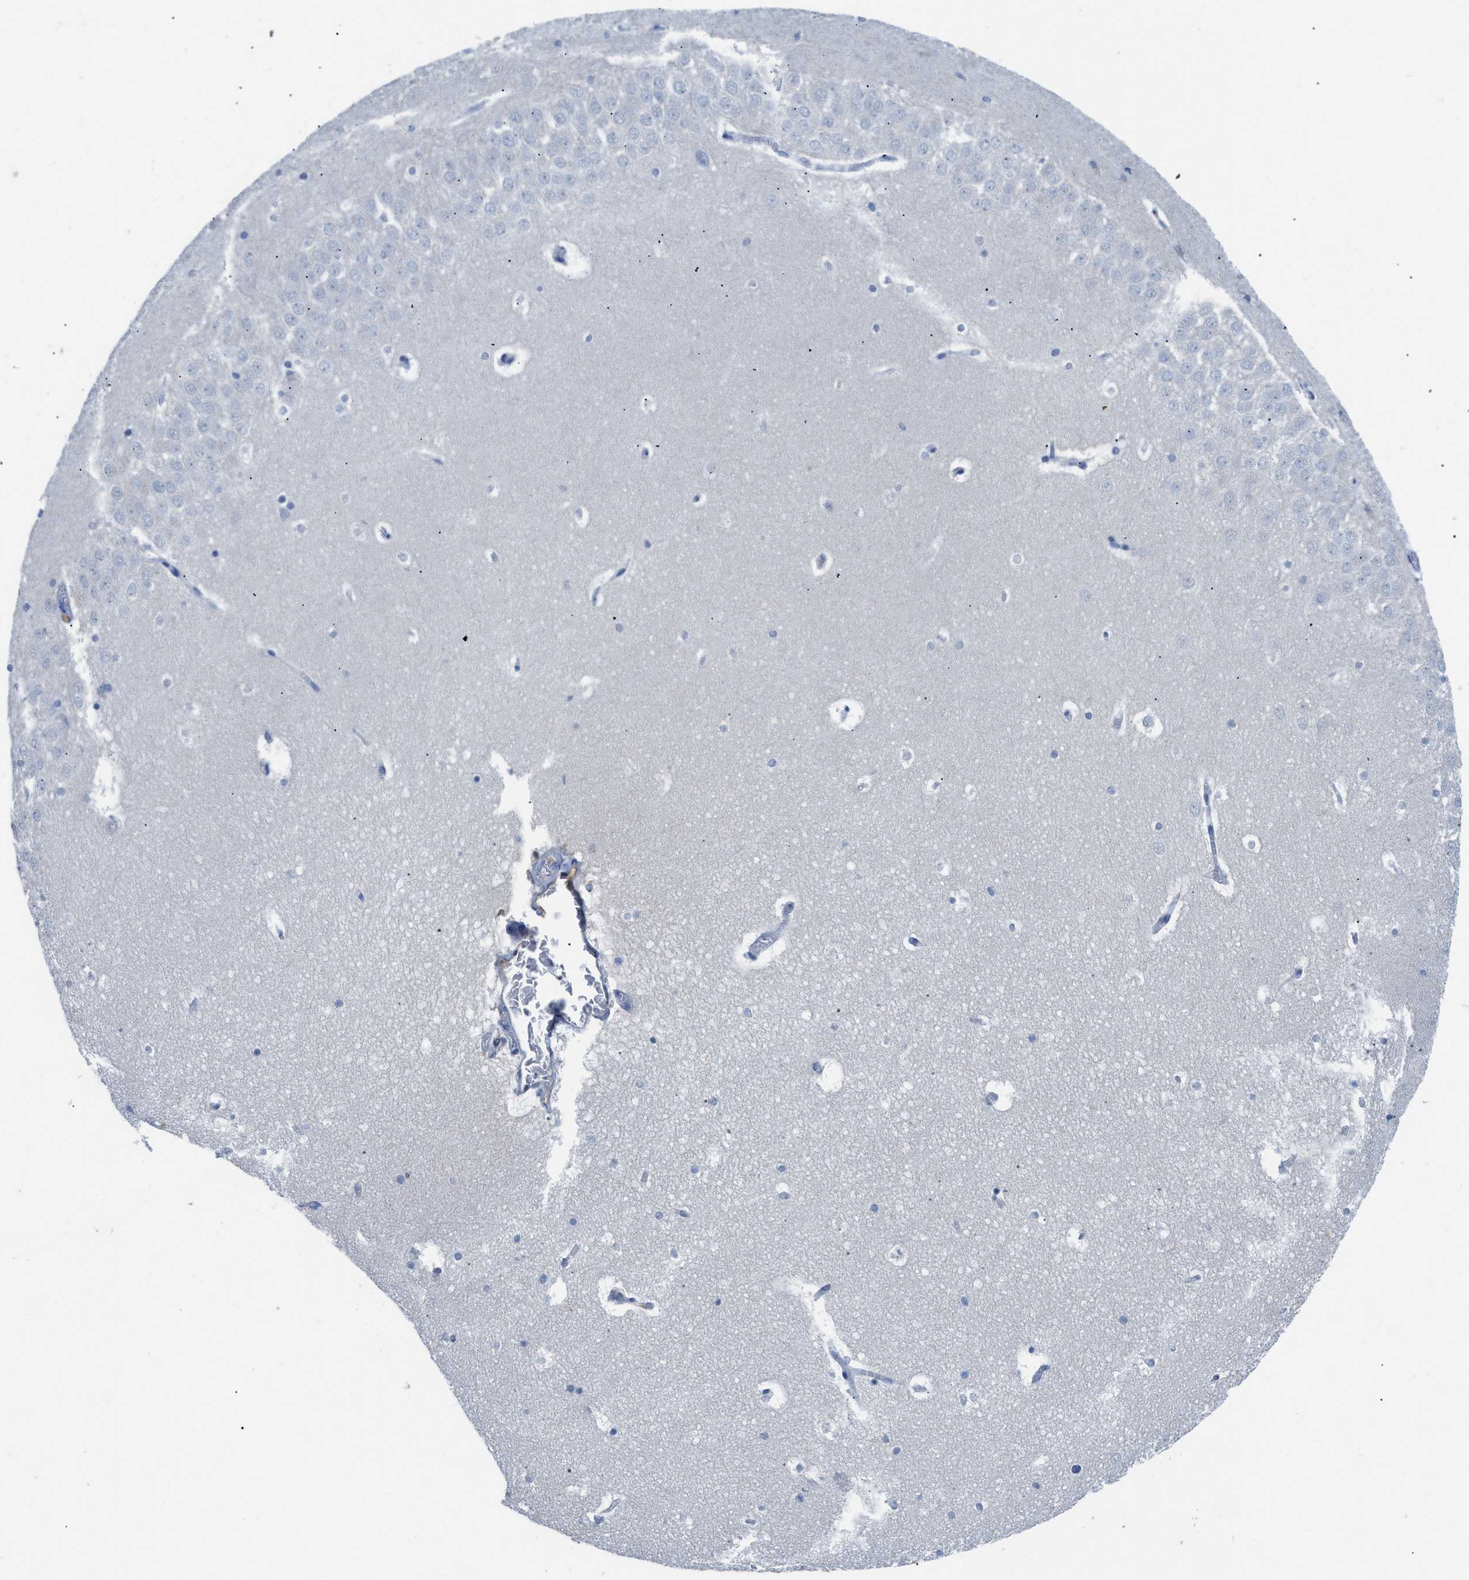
{"staining": {"intensity": "negative", "quantity": "none", "location": "none"}, "tissue": "hippocampus", "cell_type": "Glial cells", "image_type": "normal", "snomed": [{"axis": "morphology", "description": "Normal tissue, NOS"}, {"axis": "topography", "description": "Hippocampus"}], "caption": "DAB (3,3'-diaminobenzidine) immunohistochemical staining of benign hippocampus shows no significant expression in glial cells.", "gene": "HPX", "patient": {"sex": "male", "age": 45}}